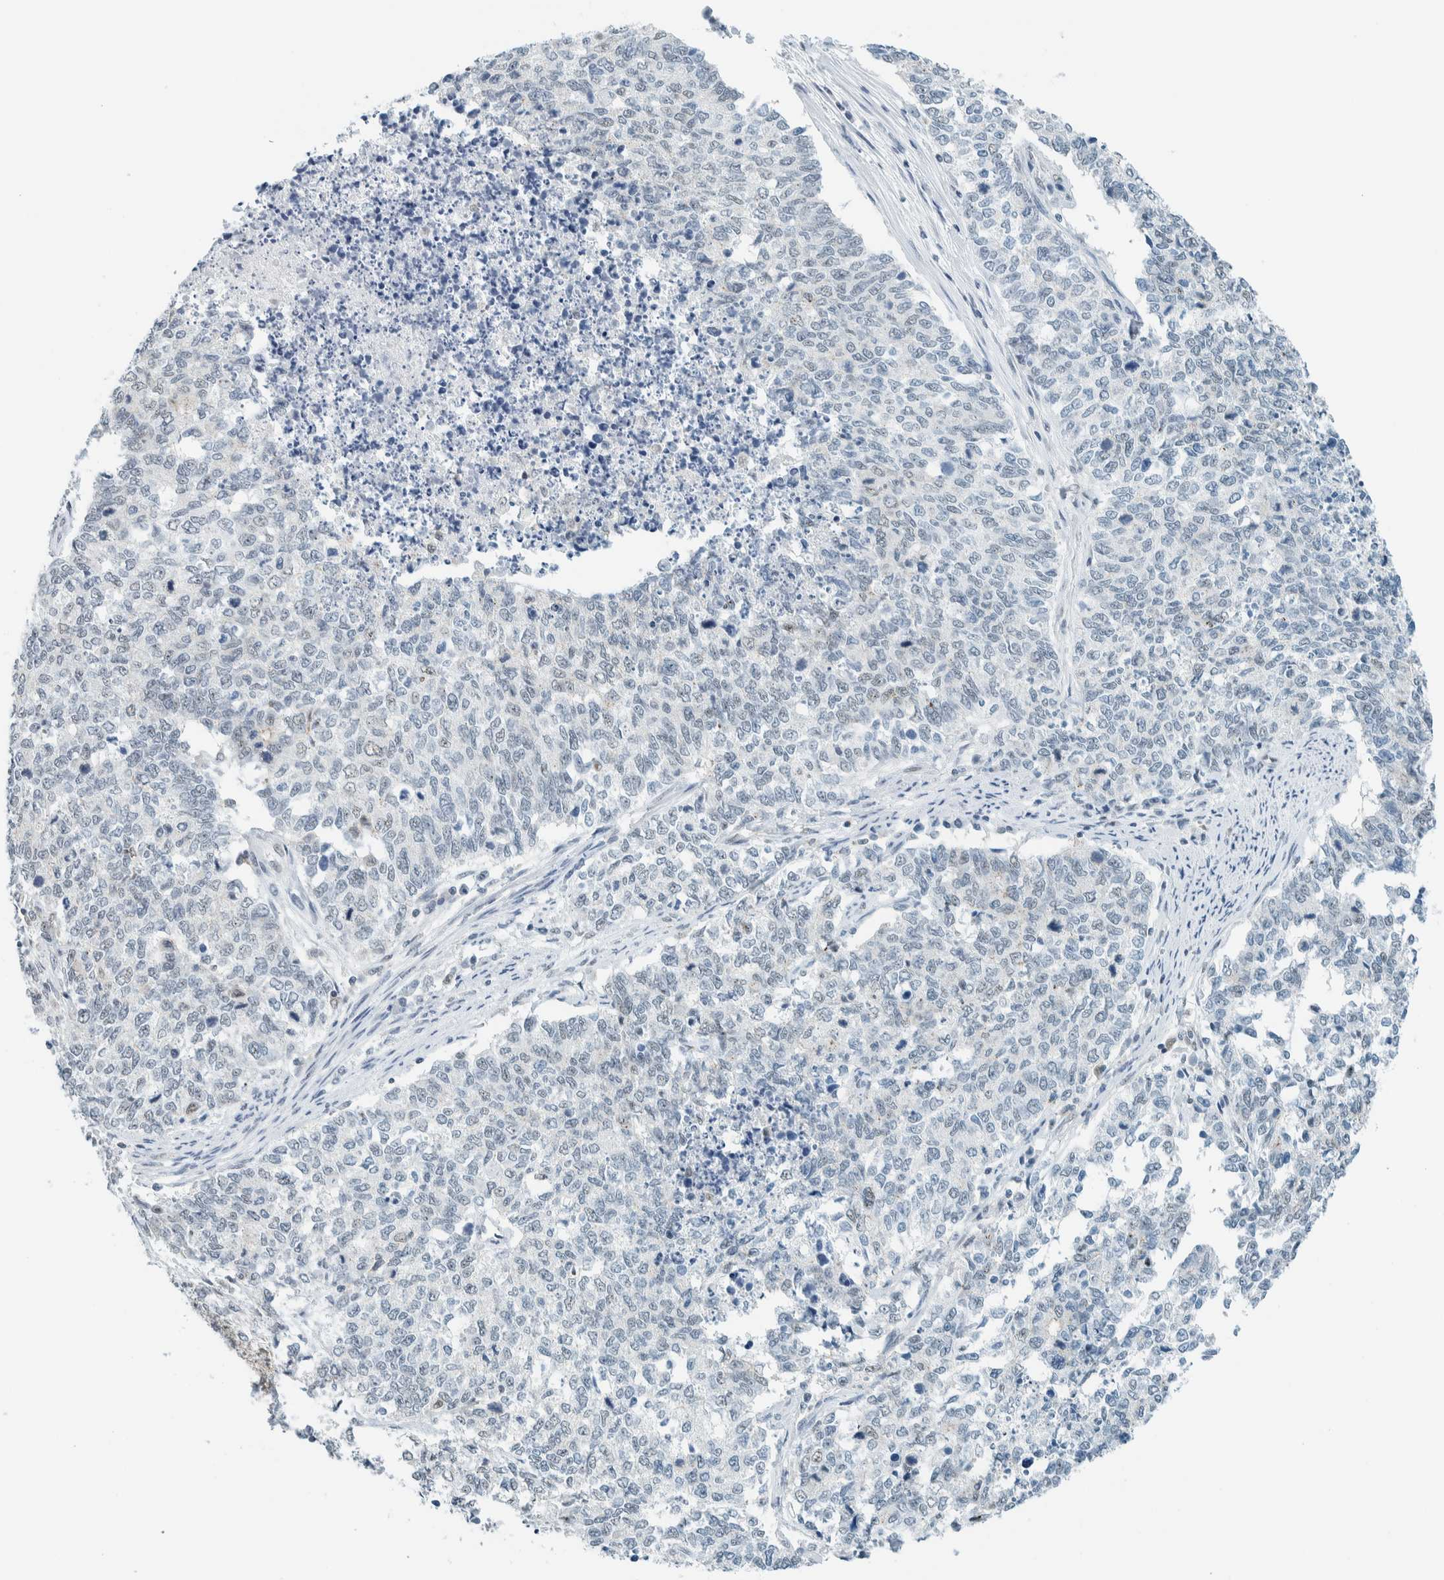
{"staining": {"intensity": "negative", "quantity": "none", "location": "none"}, "tissue": "cervical cancer", "cell_type": "Tumor cells", "image_type": "cancer", "snomed": [{"axis": "morphology", "description": "Squamous cell carcinoma, NOS"}, {"axis": "topography", "description": "Cervix"}], "caption": "Tumor cells show no significant protein staining in squamous cell carcinoma (cervical).", "gene": "CYSRT1", "patient": {"sex": "female", "age": 63}}